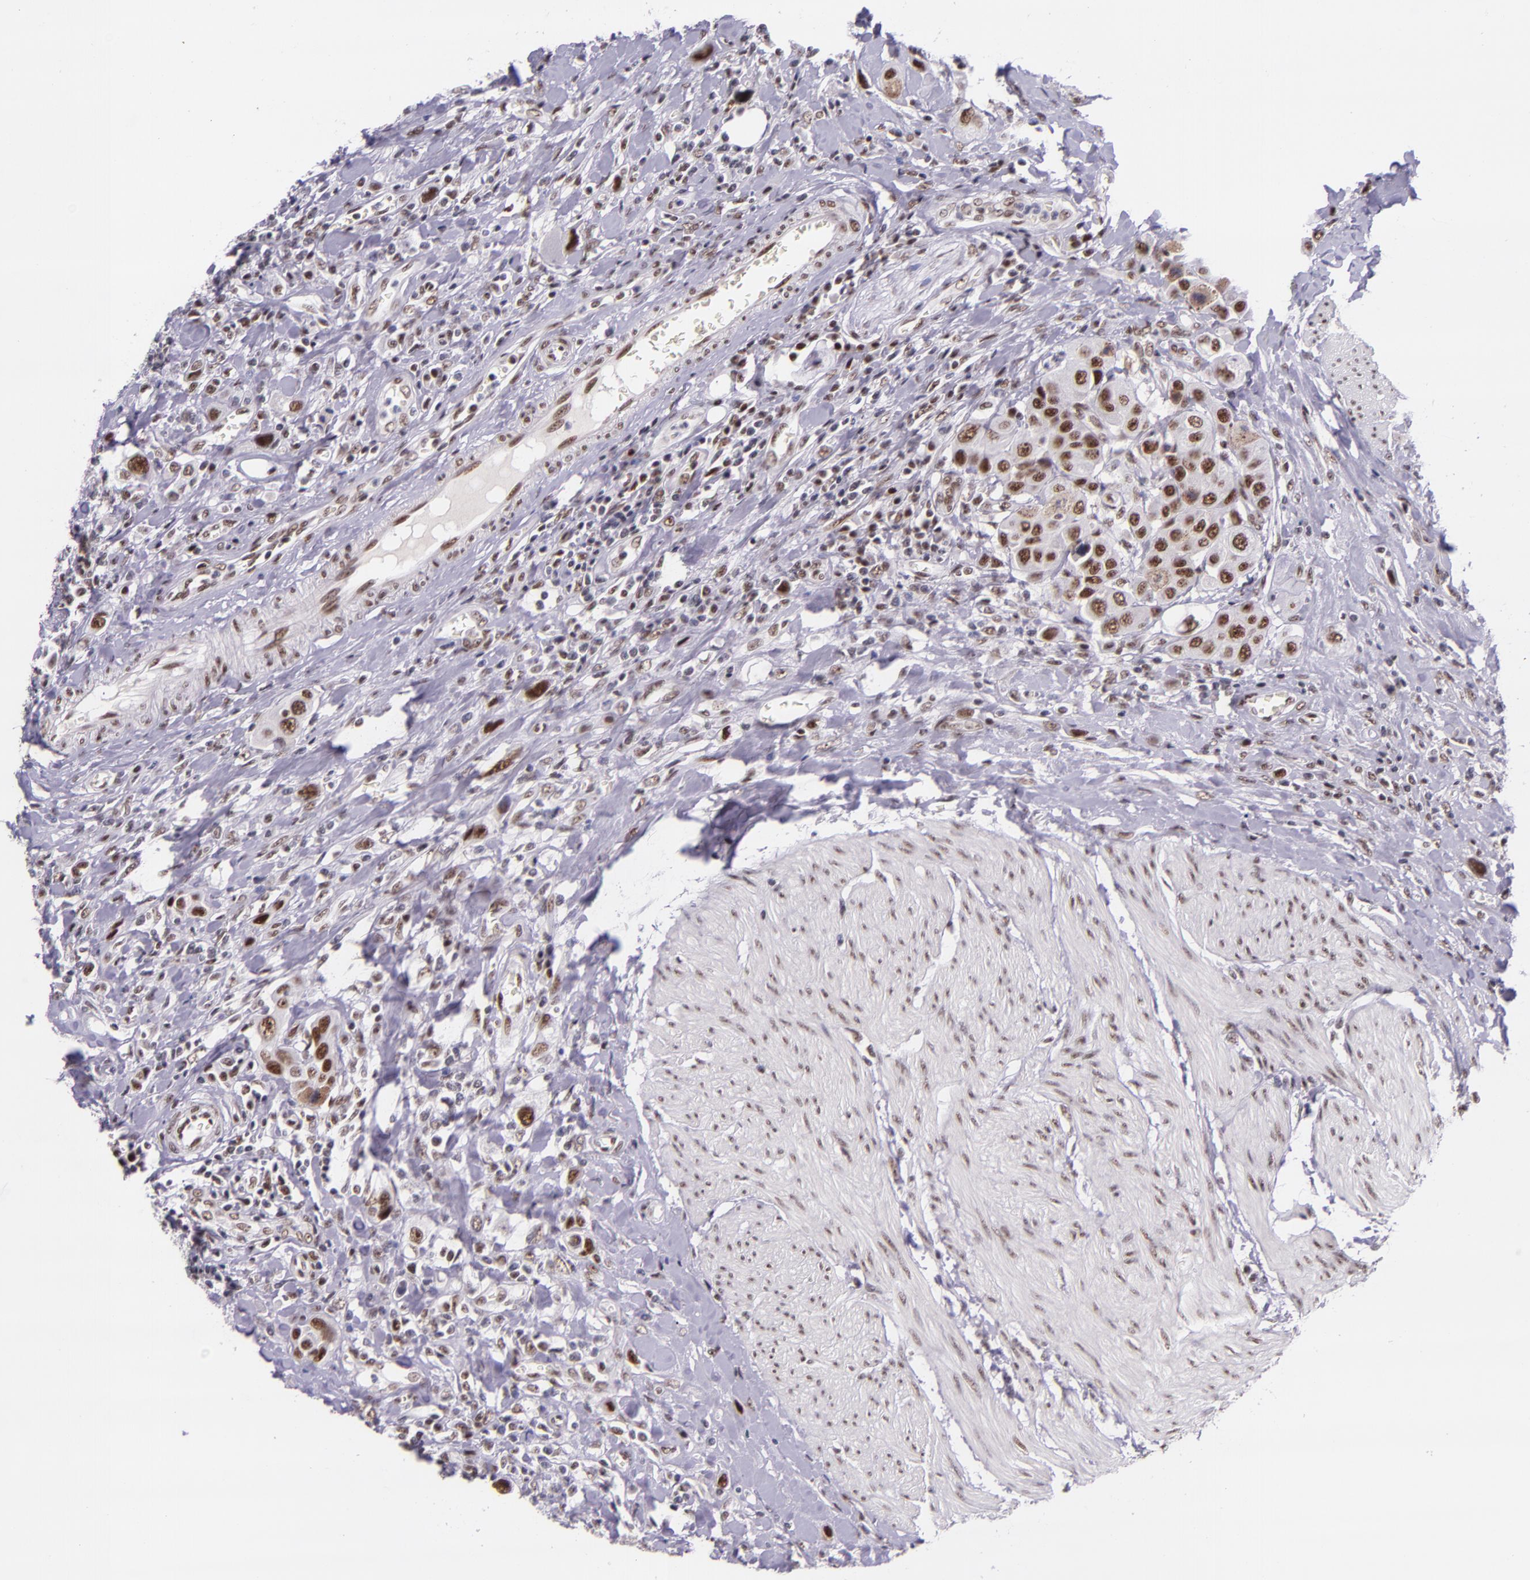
{"staining": {"intensity": "moderate", "quantity": "25%-75%", "location": "nuclear"}, "tissue": "urothelial cancer", "cell_type": "Tumor cells", "image_type": "cancer", "snomed": [{"axis": "morphology", "description": "Urothelial carcinoma, High grade"}, {"axis": "topography", "description": "Urinary bladder"}], "caption": "Protein analysis of high-grade urothelial carcinoma tissue exhibits moderate nuclear staining in about 25%-75% of tumor cells.", "gene": "GPKOW", "patient": {"sex": "male", "age": 50}}